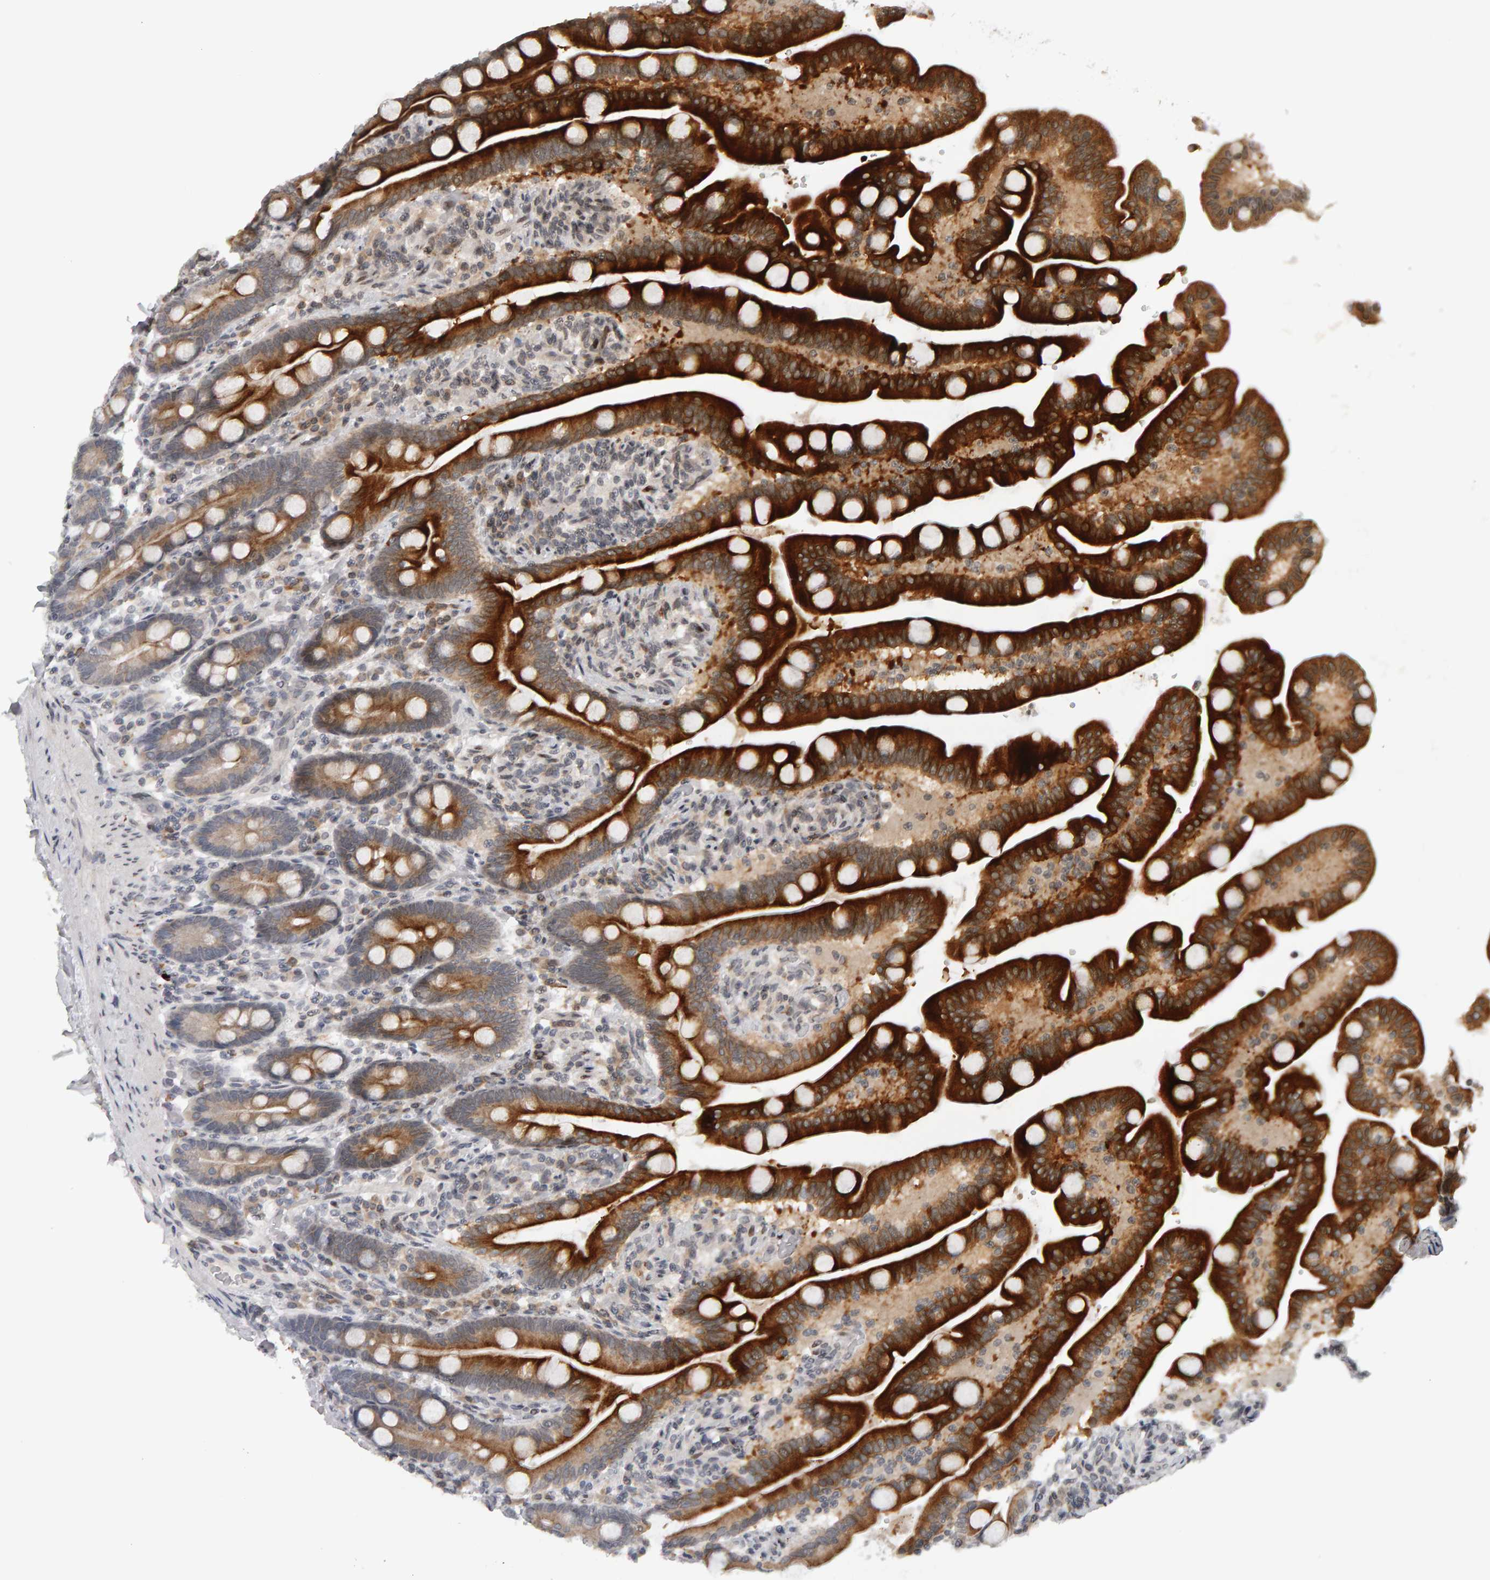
{"staining": {"intensity": "strong", "quantity": ">75%", "location": "cytoplasmic/membranous"}, "tissue": "duodenum", "cell_type": "Glandular cells", "image_type": "normal", "snomed": [{"axis": "morphology", "description": "Normal tissue, NOS"}, {"axis": "topography", "description": "Duodenum"}], "caption": "IHC of benign duodenum exhibits high levels of strong cytoplasmic/membranous positivity in approximately >75% of glandular cells.", "gene": "TRAM1", "patient": {"sex": "male", "age": 54}}